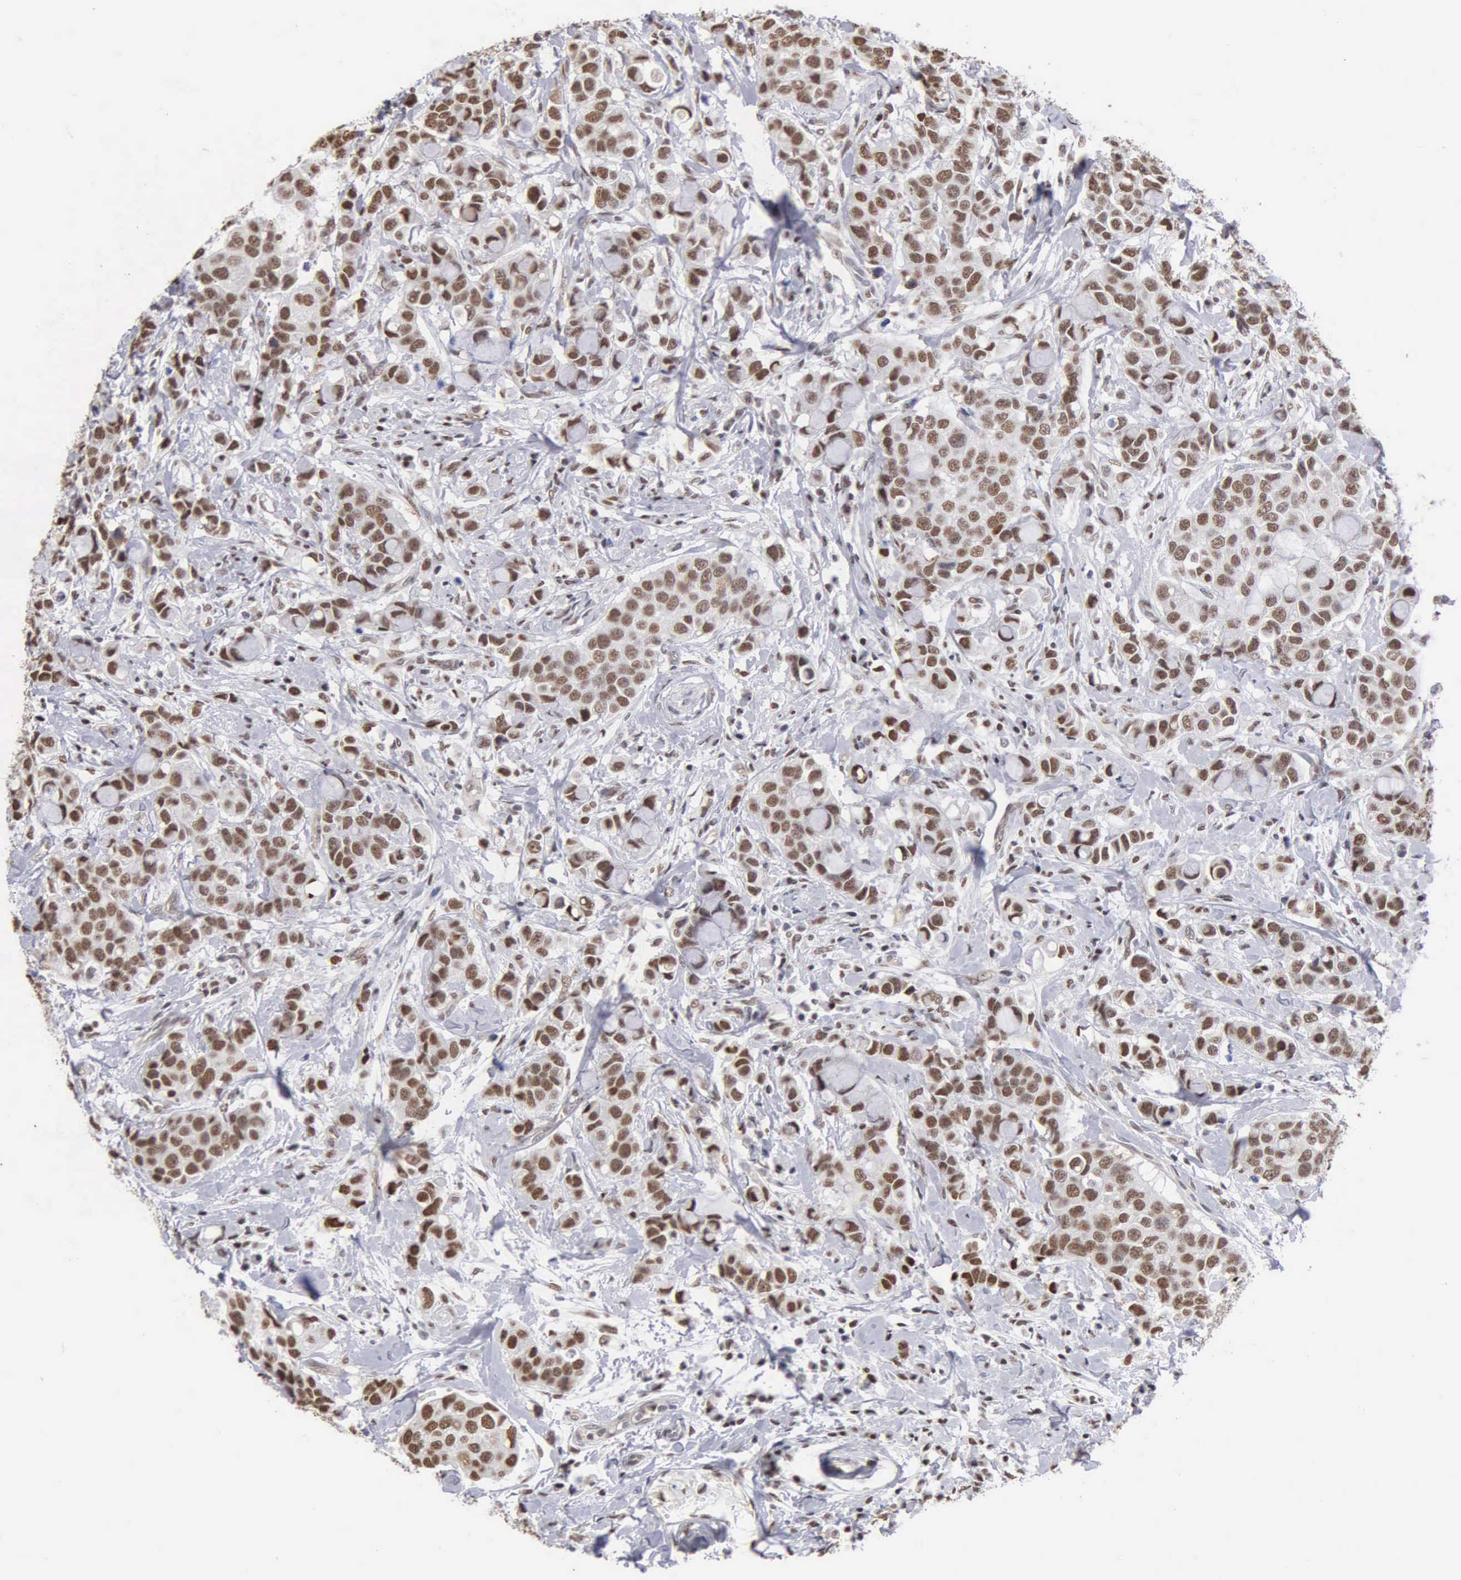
{"staining": {"intensity": "moderate", "quantity": ">75%", "location": "nuclear"}, "tissue": "breast cancer", "cell_type": "Tumor cells", "image_type": "cancer", "snomed": [{"axis": "morphology", "description": "Duct carcinoma"}, {"axis": "topography", "description": "Breast"}], "caption": "IHC (DAB) staining of breast infiltrating ductal carcinoma exhibits moderate nuclear protein staining in approximately >75% of tumor cells.", "gene": "CCNG1", "patient": {"sex": "female", "age": 27}}